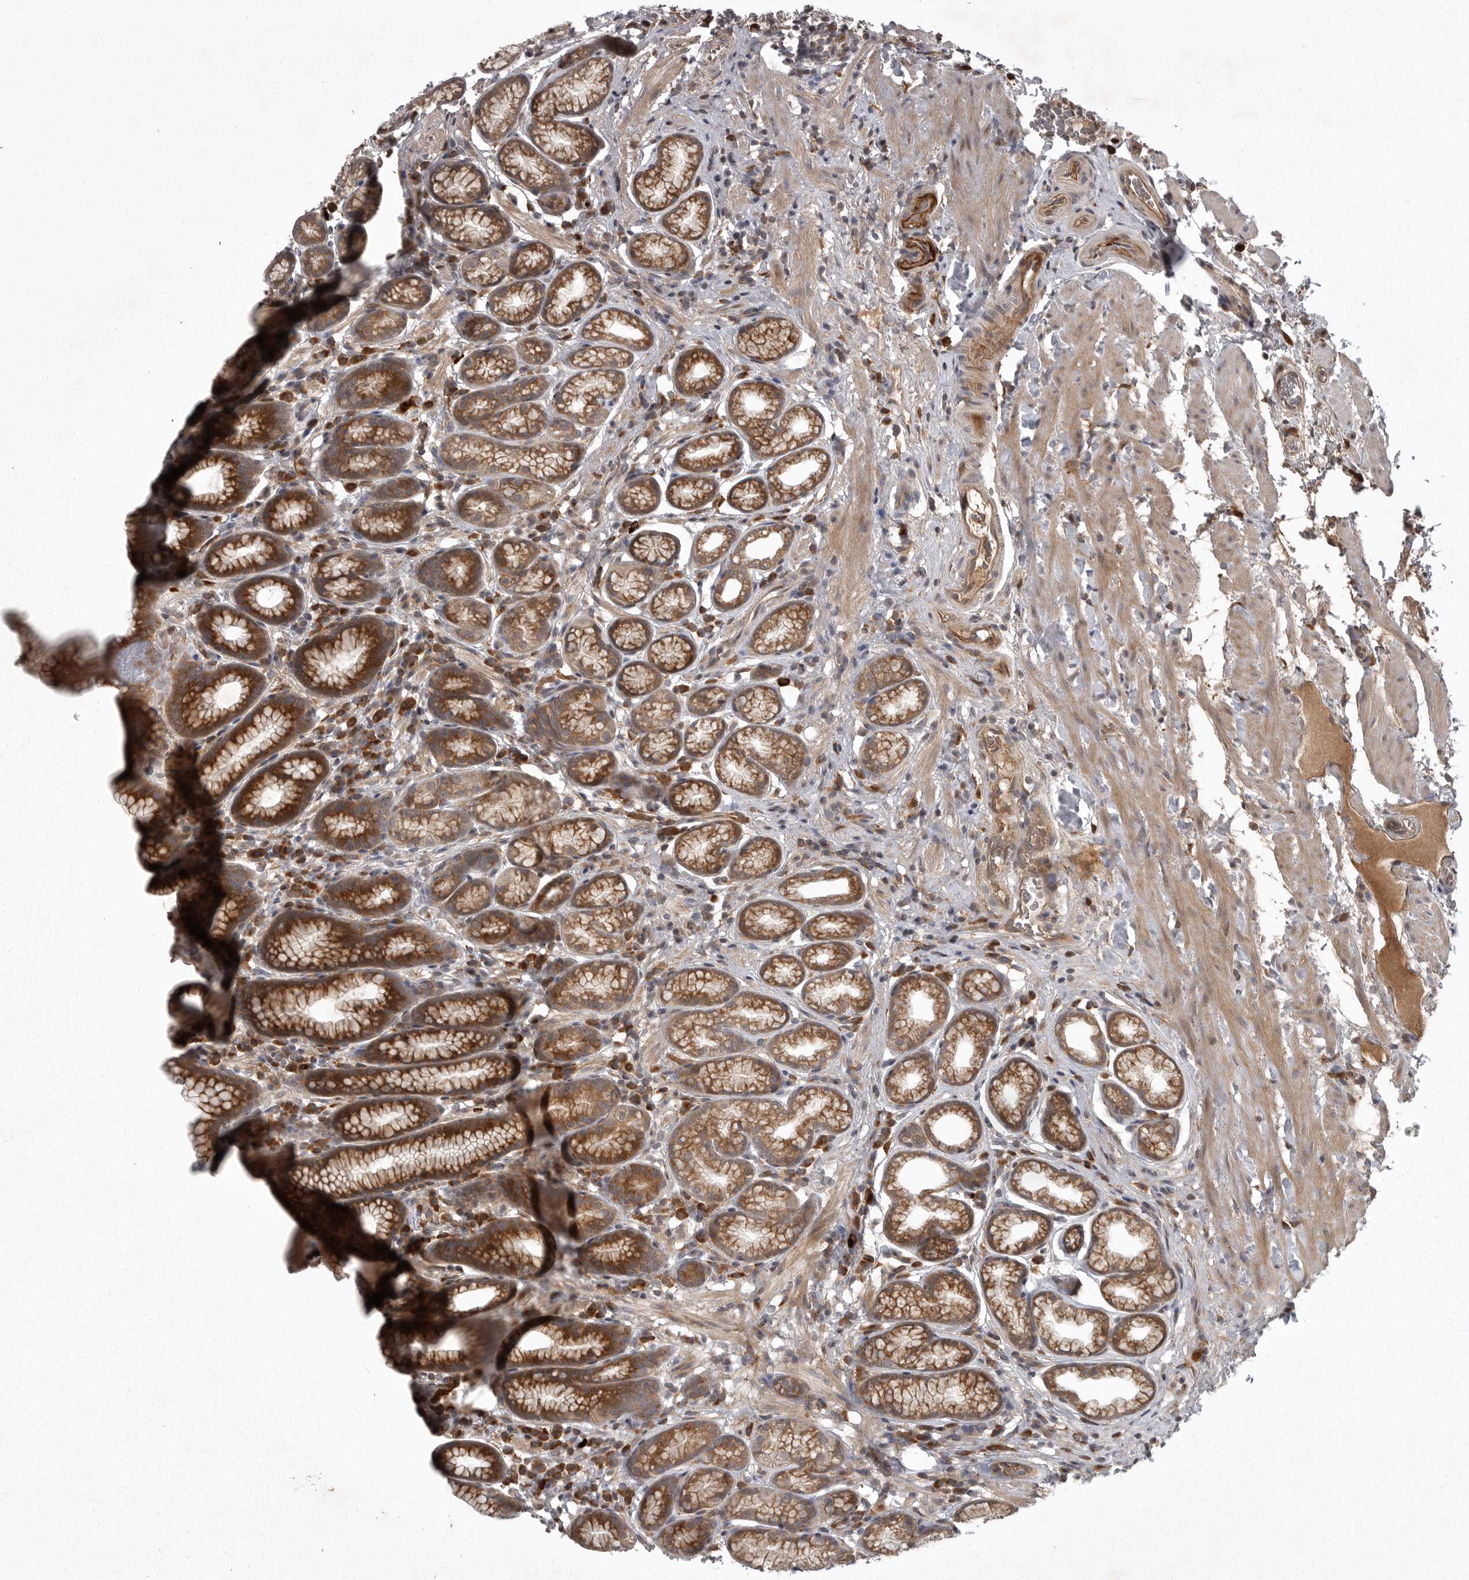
{"staining": {"intensity": "strong", "quantity": "25%-75%", "location": "cytoplasmic/membranous"}, "tissue": "stomach", "cell_type": "Glandular cells", "image_type": "normal", "snomed": [{"axis": "morphology", "description": "Normal tissue, NOS"}, {"axis": "topography", "description": "Stomach"}], "caption": "High-power microscopy captured an immunohistochemistry (IHC) photomicrograph of unremarkable stomach, revealing strong cytoplasmic/membranous expression in approximately 25%-75% of glandular cells. Using DAB (3,3'-diaminobenzidine) (brown) and hematoxylin (blue) stains, captured at high magnification using brightfield microscopy.", "gene": "GPR31", "patient": {"sex": "male", "age": 42}}